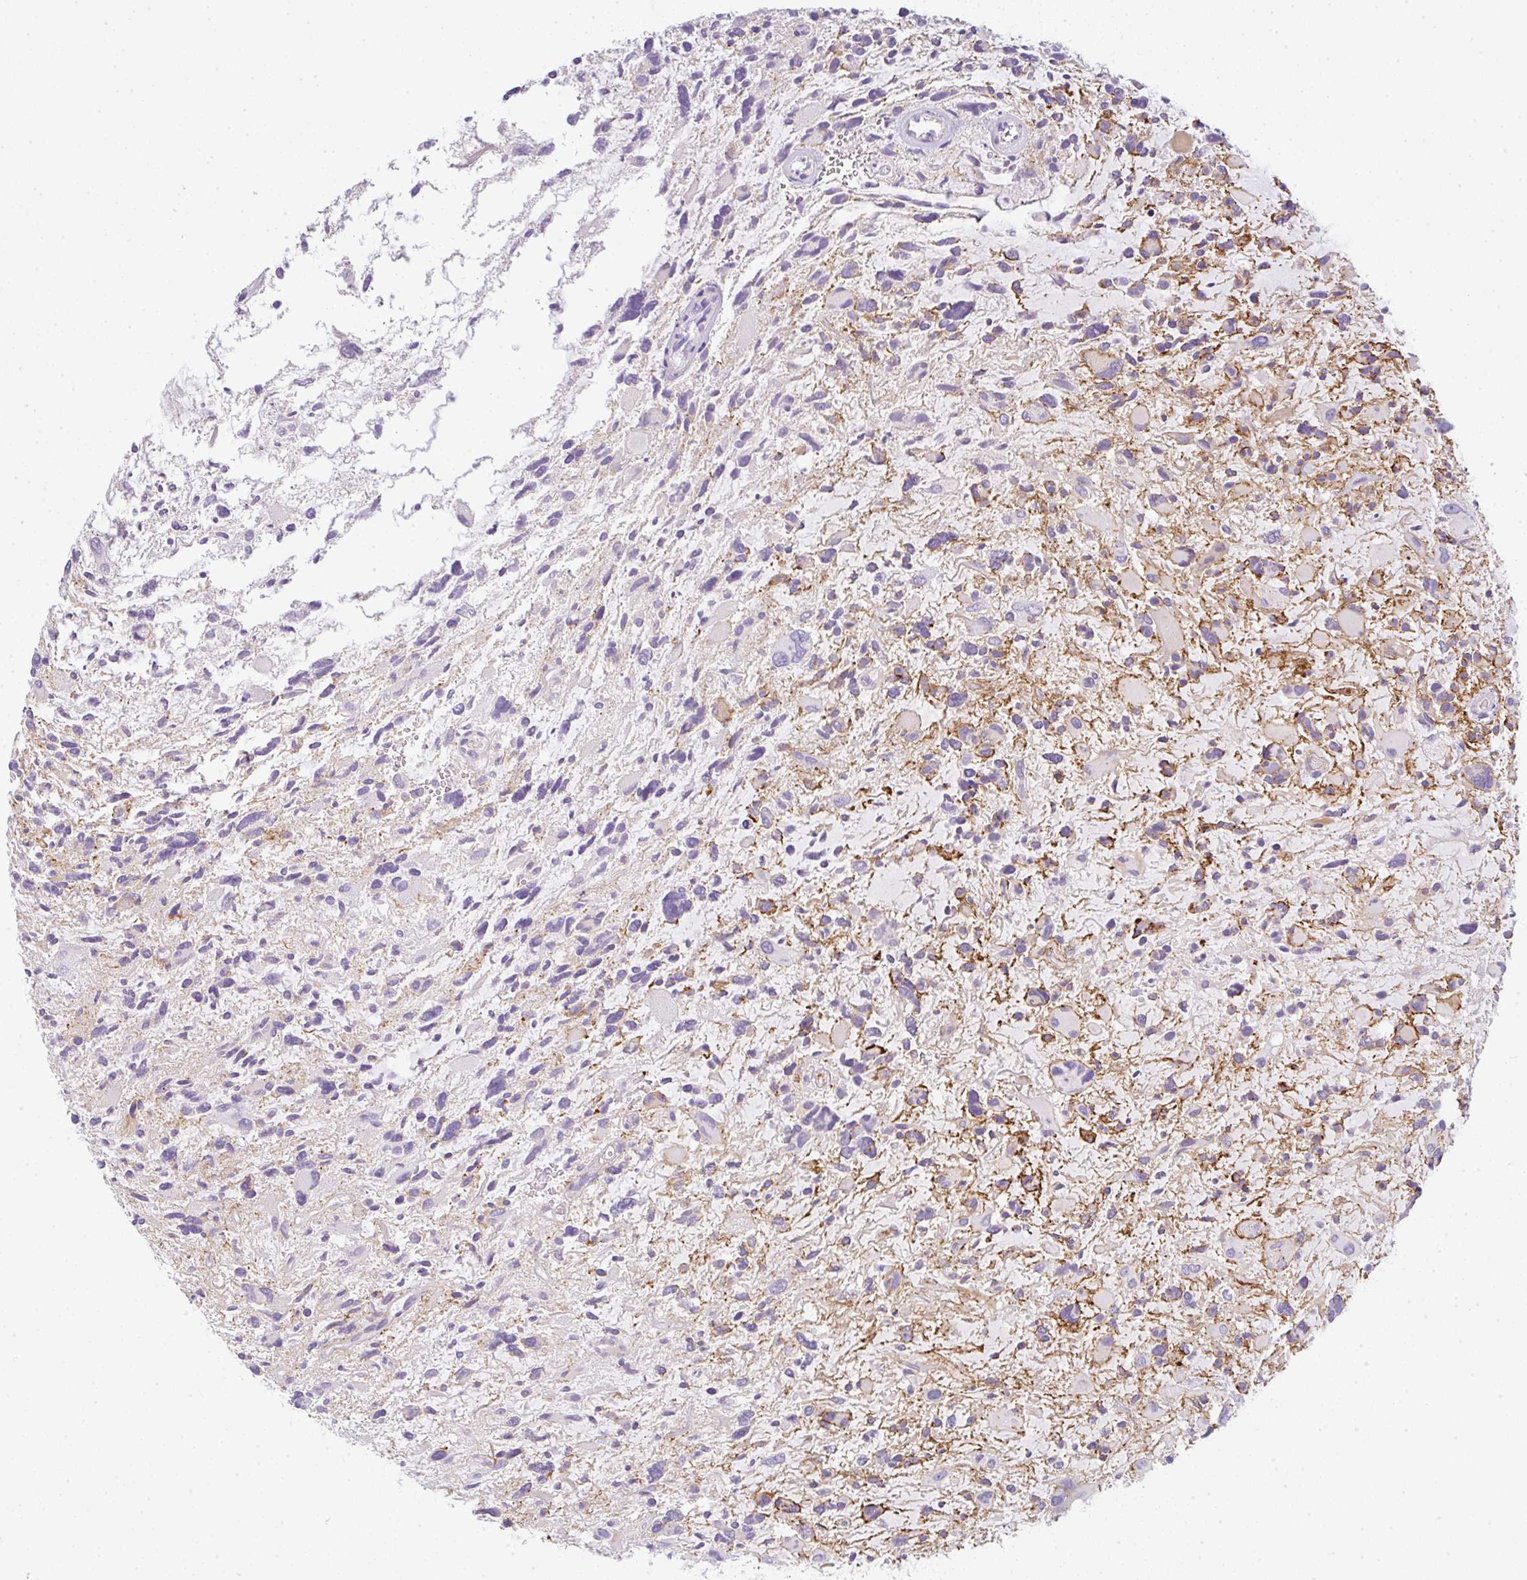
{"staining": {"intensity": "negative", "quantity": "none", "location": "none"}, "tissue": "glioma", "cell_type": "Tumor cells", "image_type": "cancer", "snomed": [{"axis": "morphology", "description": "Glioma, malignant, High grade"}, {"axis": "topography", "description": "Brain"}], "caption": "This is a histopathology image of immunohistochemistry staining of glioma, which shows no expression in tumor cells. (Immunohistochemistry, brightfield microscopy, high magnification).", "gene": "LPAR4", "patient": {"sex": "female", "age": 11}}